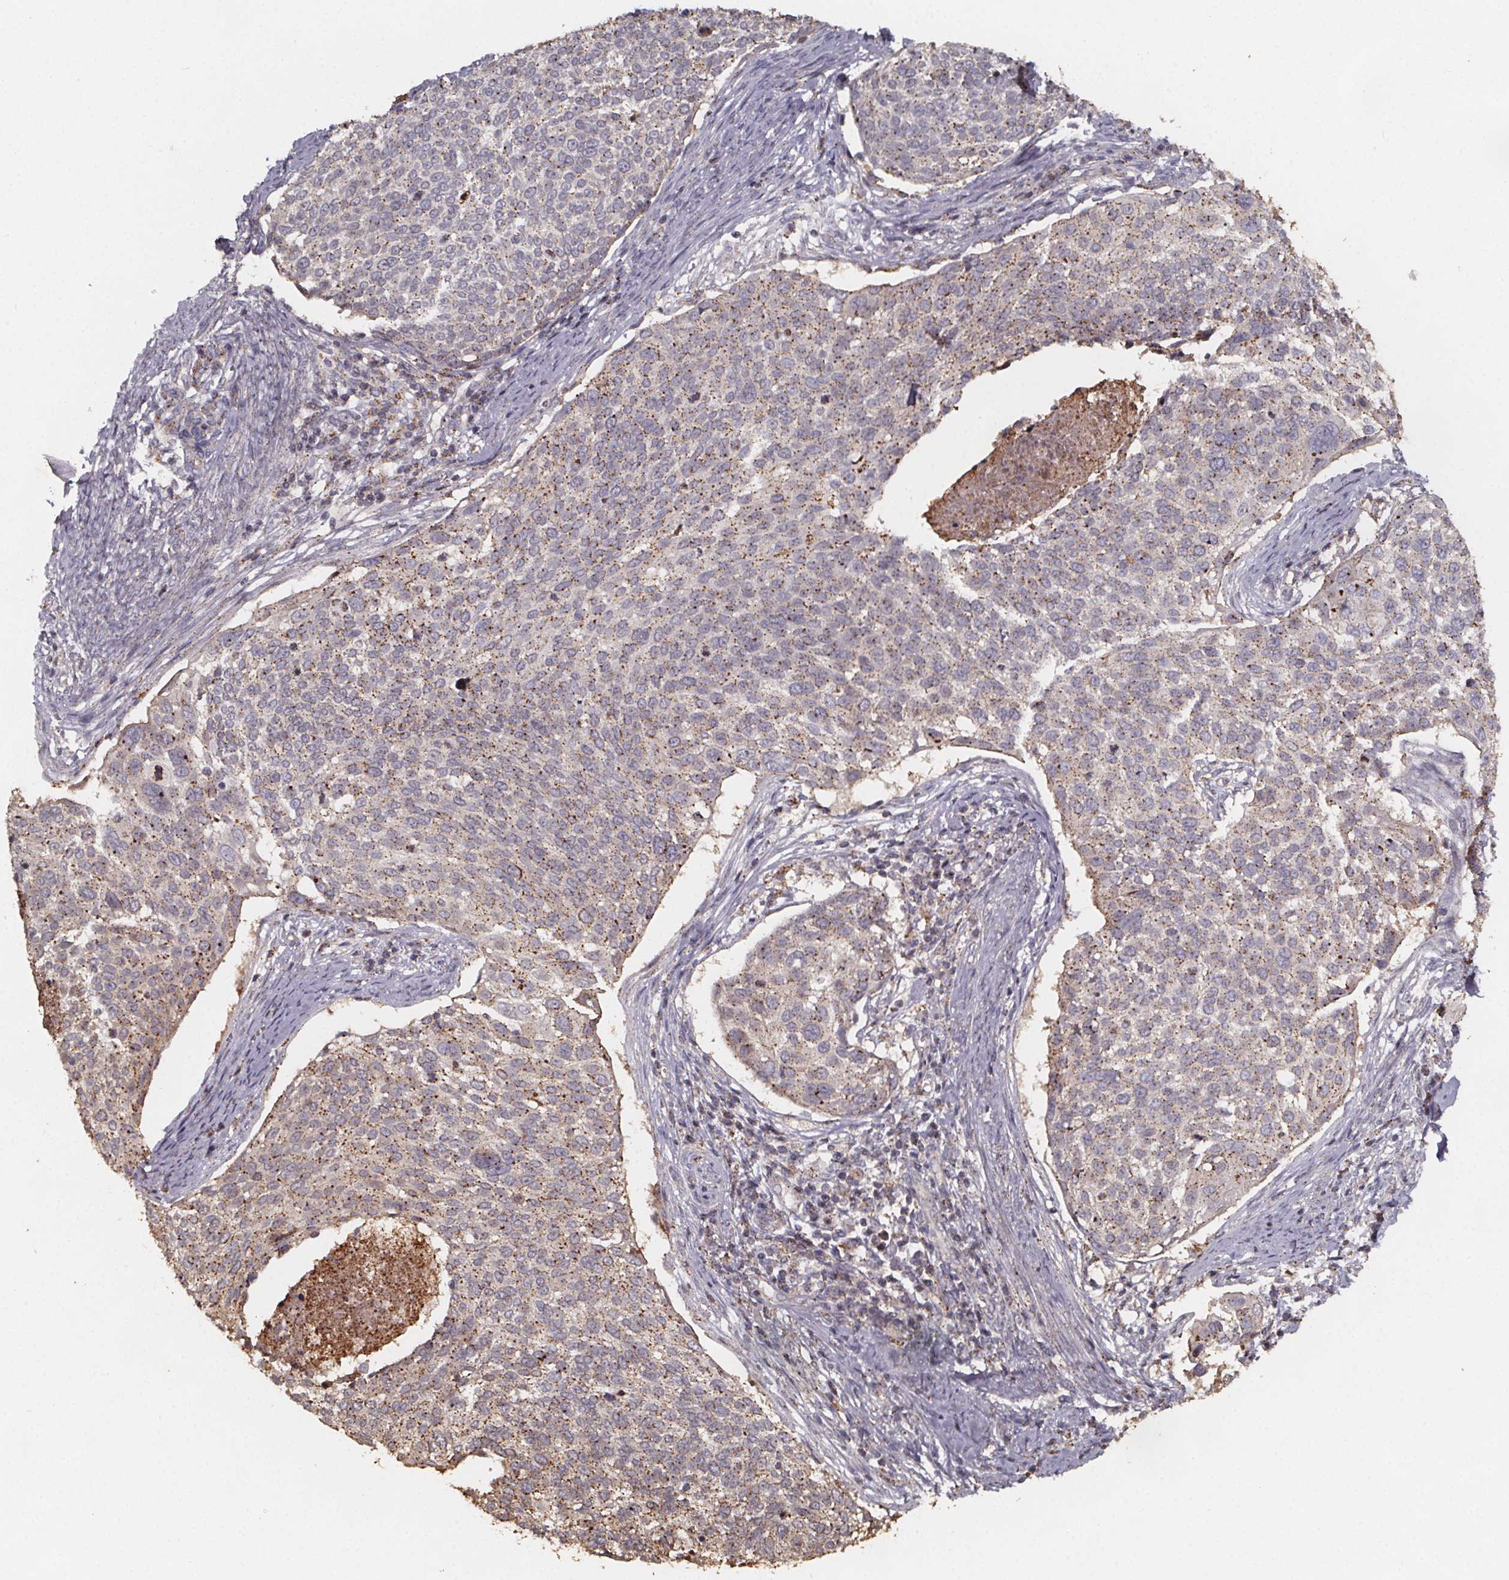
{"staining": {"intensity": "moderate", "quantity": "<25%", "location": "cytoplasmic/membranous"}, "tissue": "cervical cancer", "cell_type": "Tumor cells", "image_type": "cancer", "snomed": [{"axis": "morphology", "description": "Squamous cell carcinoma, NOS"}, {"axis": "topography", "description": "Cervix"}], "caption": "A low amount of moderate cytoplasmic/membranous staining is identified in about <25% of tumor cells in cervical cancer (squamous cell carcinoma) tissue. (DAB IHC with brightfield microscopy, high magnification).", "gene": "ZNF879", "patient": {"sex": "female", "age": 39}}